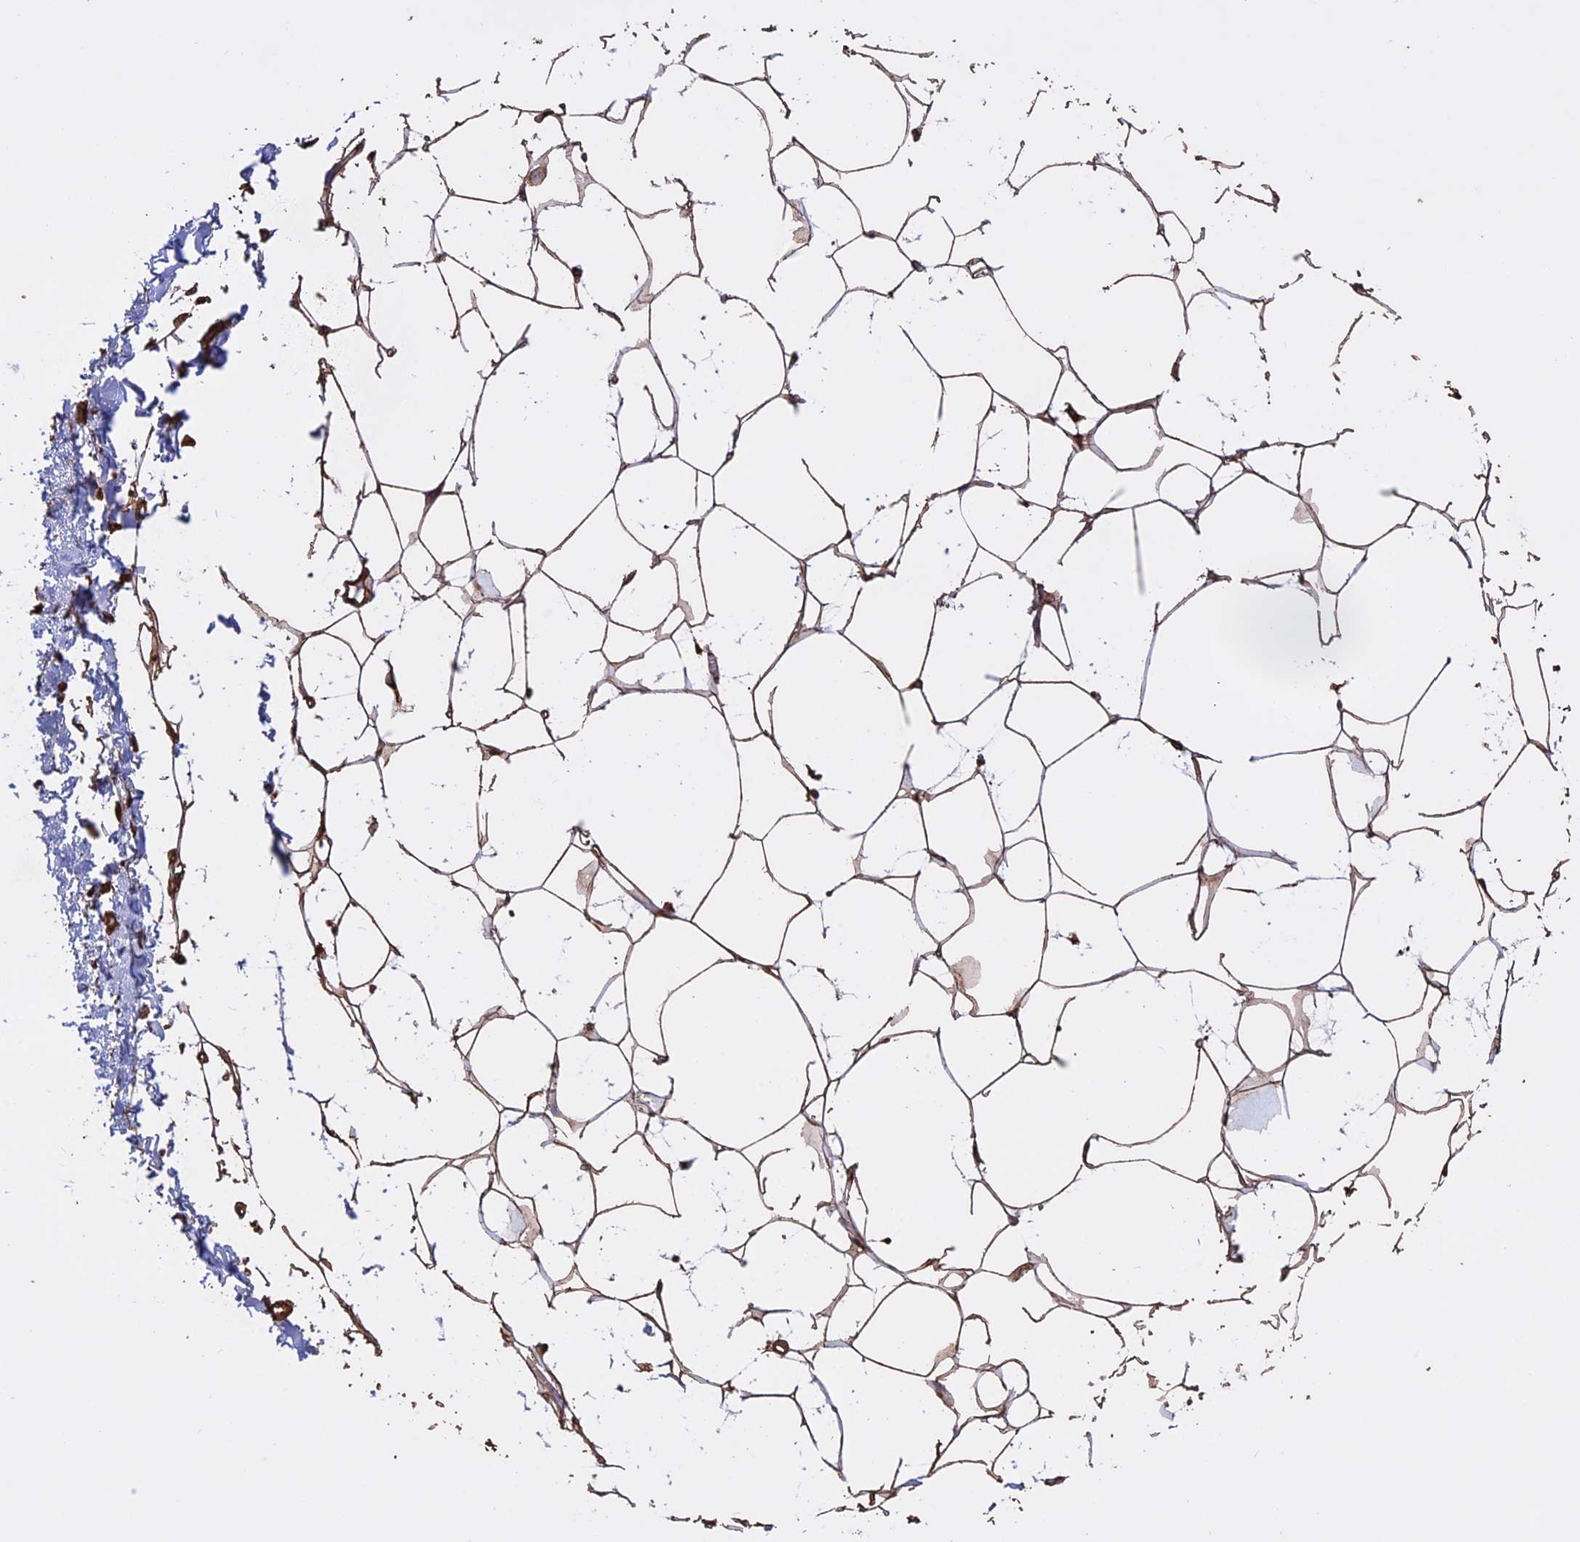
{"staining": {"intensity": "moderate", "quantity": ">75%", "location": "cytoplasmic/membranous"}, "tissue": "breast", "cell_type": "Adipocytes", "image_type": "normal", "snomed": [{"axis": "morphology", "description": "Normal tissue, NOS"}, {"axis": "topography", "description": "Breast"}], "caption": "Moderate cytoplasmic/membranous staining for a protein is present in approximately >75% of adipocytes of normal breast using immunohistochemistry (IHC).", "gene": "CCDC148", "patient": {"sex": "female", "age": 27}}